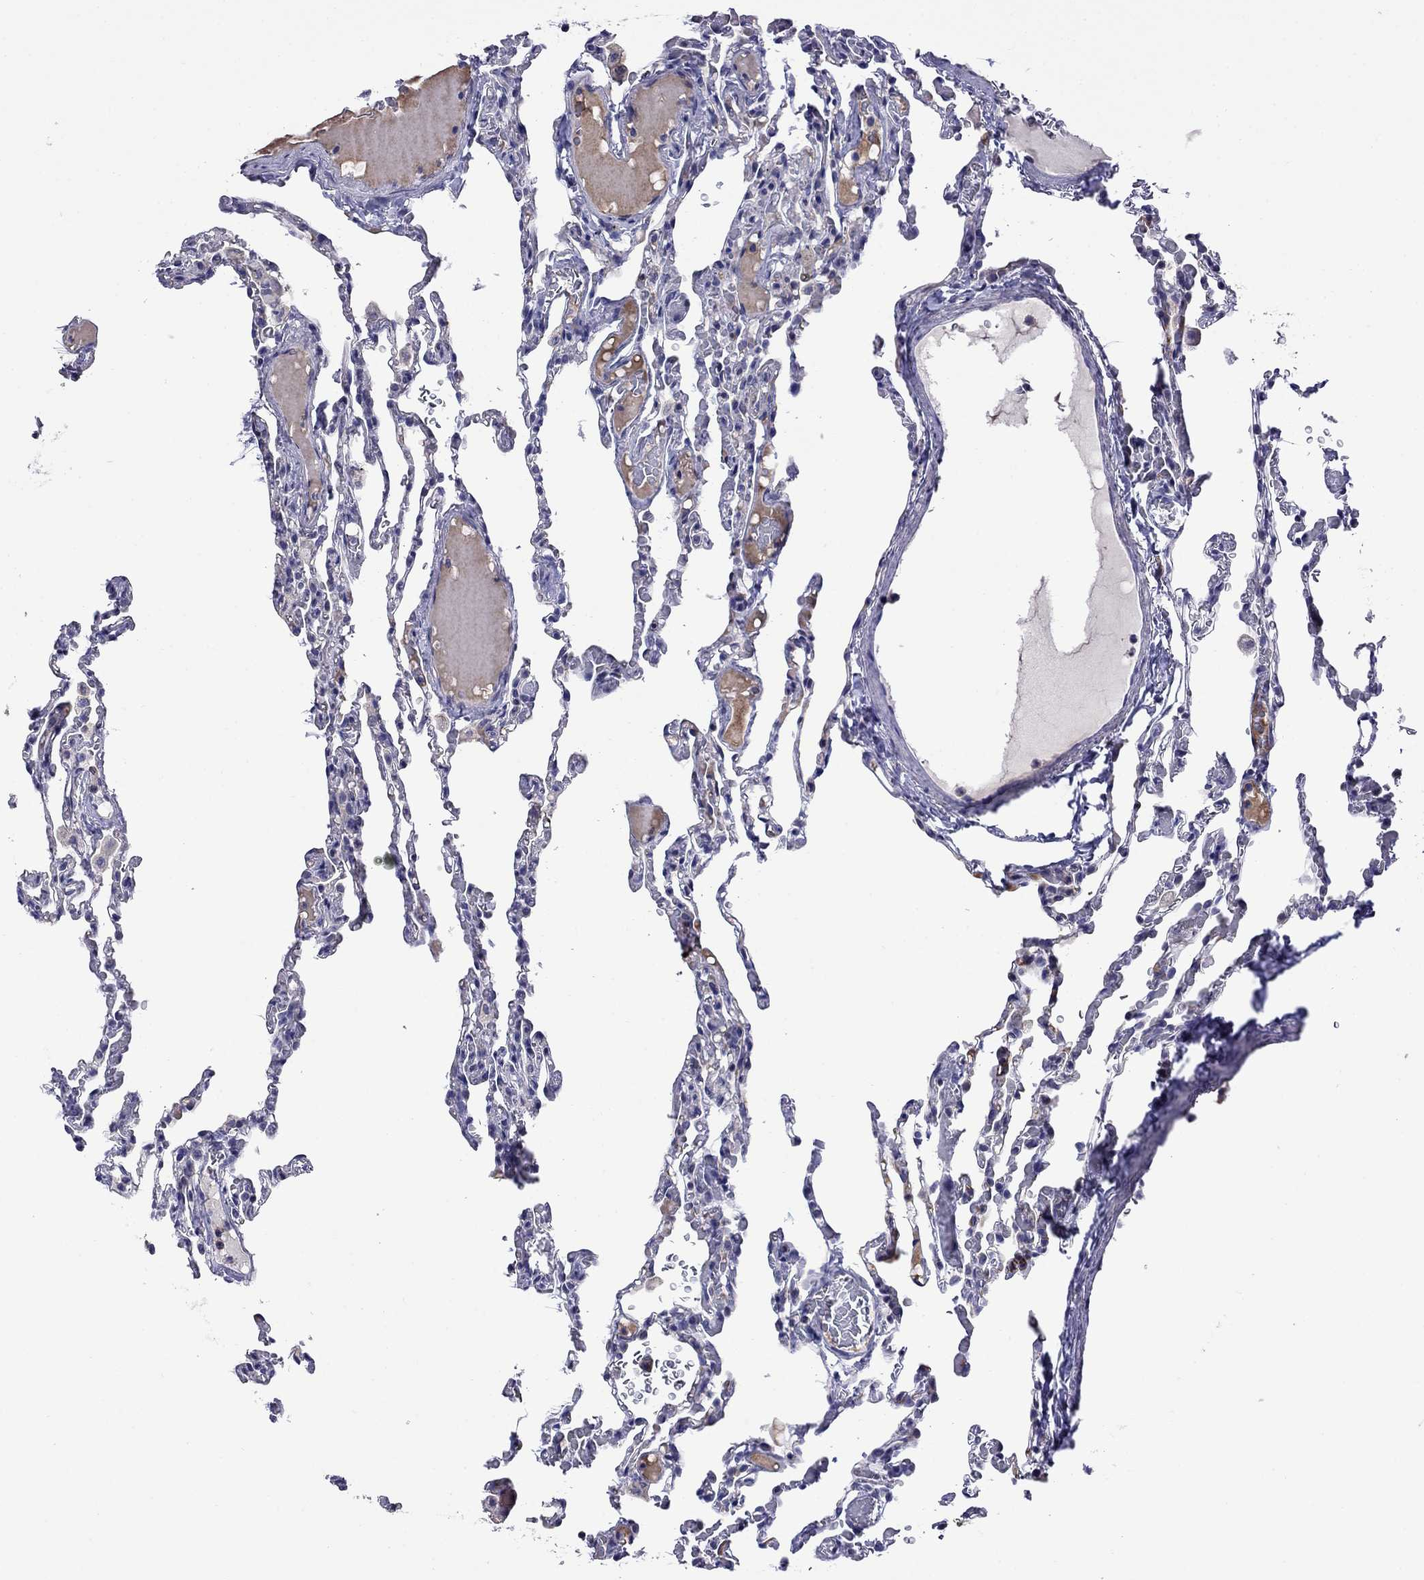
{"staining": {"intensity": "negative", "quantity": "none", "location": "none"}, "tissue": "lung", "cell_type": "Alveolar cells", "image_type": "normal", "snomed": [{"axis": "morphology", "description": "Normal tissue, NOS"}, {"axis": "topography", "description": "Lung"}], "caption": "There is no significant expression in alveolar cells of lung. Brightfield microscopy of immunohistochemistry (IHC) stained with DAB (3,3'-diaminobenzidine) (brown) and hematoxylin (blue), captured at high magnification.", "gene": "STAR", "patient": {"sex": "female", "age": 43}}